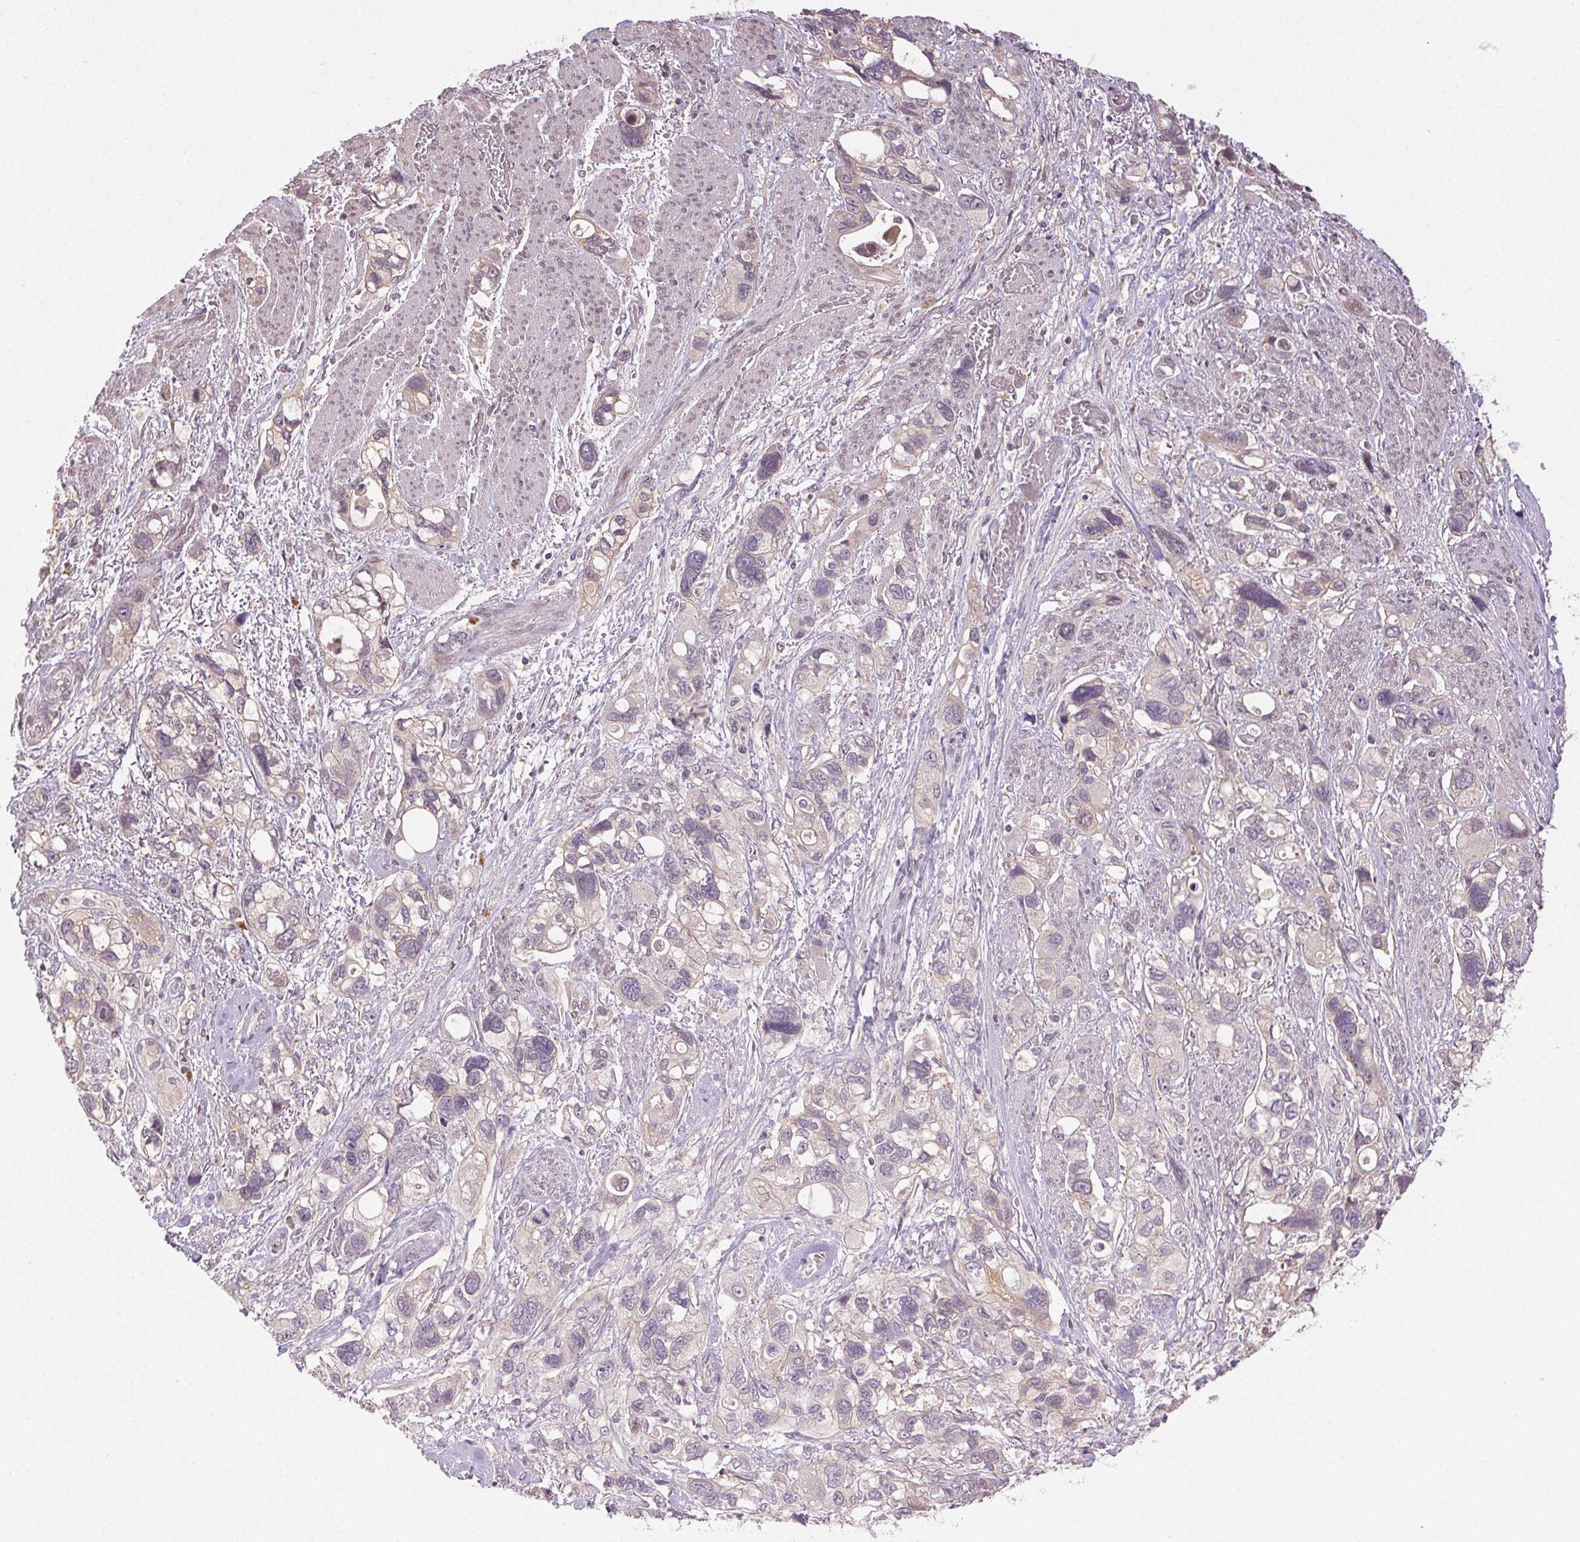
{"staining": {"intensity": "weak", "quantity": "<25%", "location": "cytoplasmic/membranous"}, "tissue": "stomach cancer", "cell_type": "Tumor cells", "image_type": "cancer", "snomed": [{"axis": "morphology", "description": "Adenocarcinoma, NOS"}, {"axis": "topography", "description": "Stomach, upper"}], "caption": "High power microscopy photomicrograph of an immunohistochemistry (IHC) image of adenocarcinoma (stomach), revealing no significant staining in tumor cells.", "gene": "ATP1B3", "patient": {"sex": "female", "age": 81}}